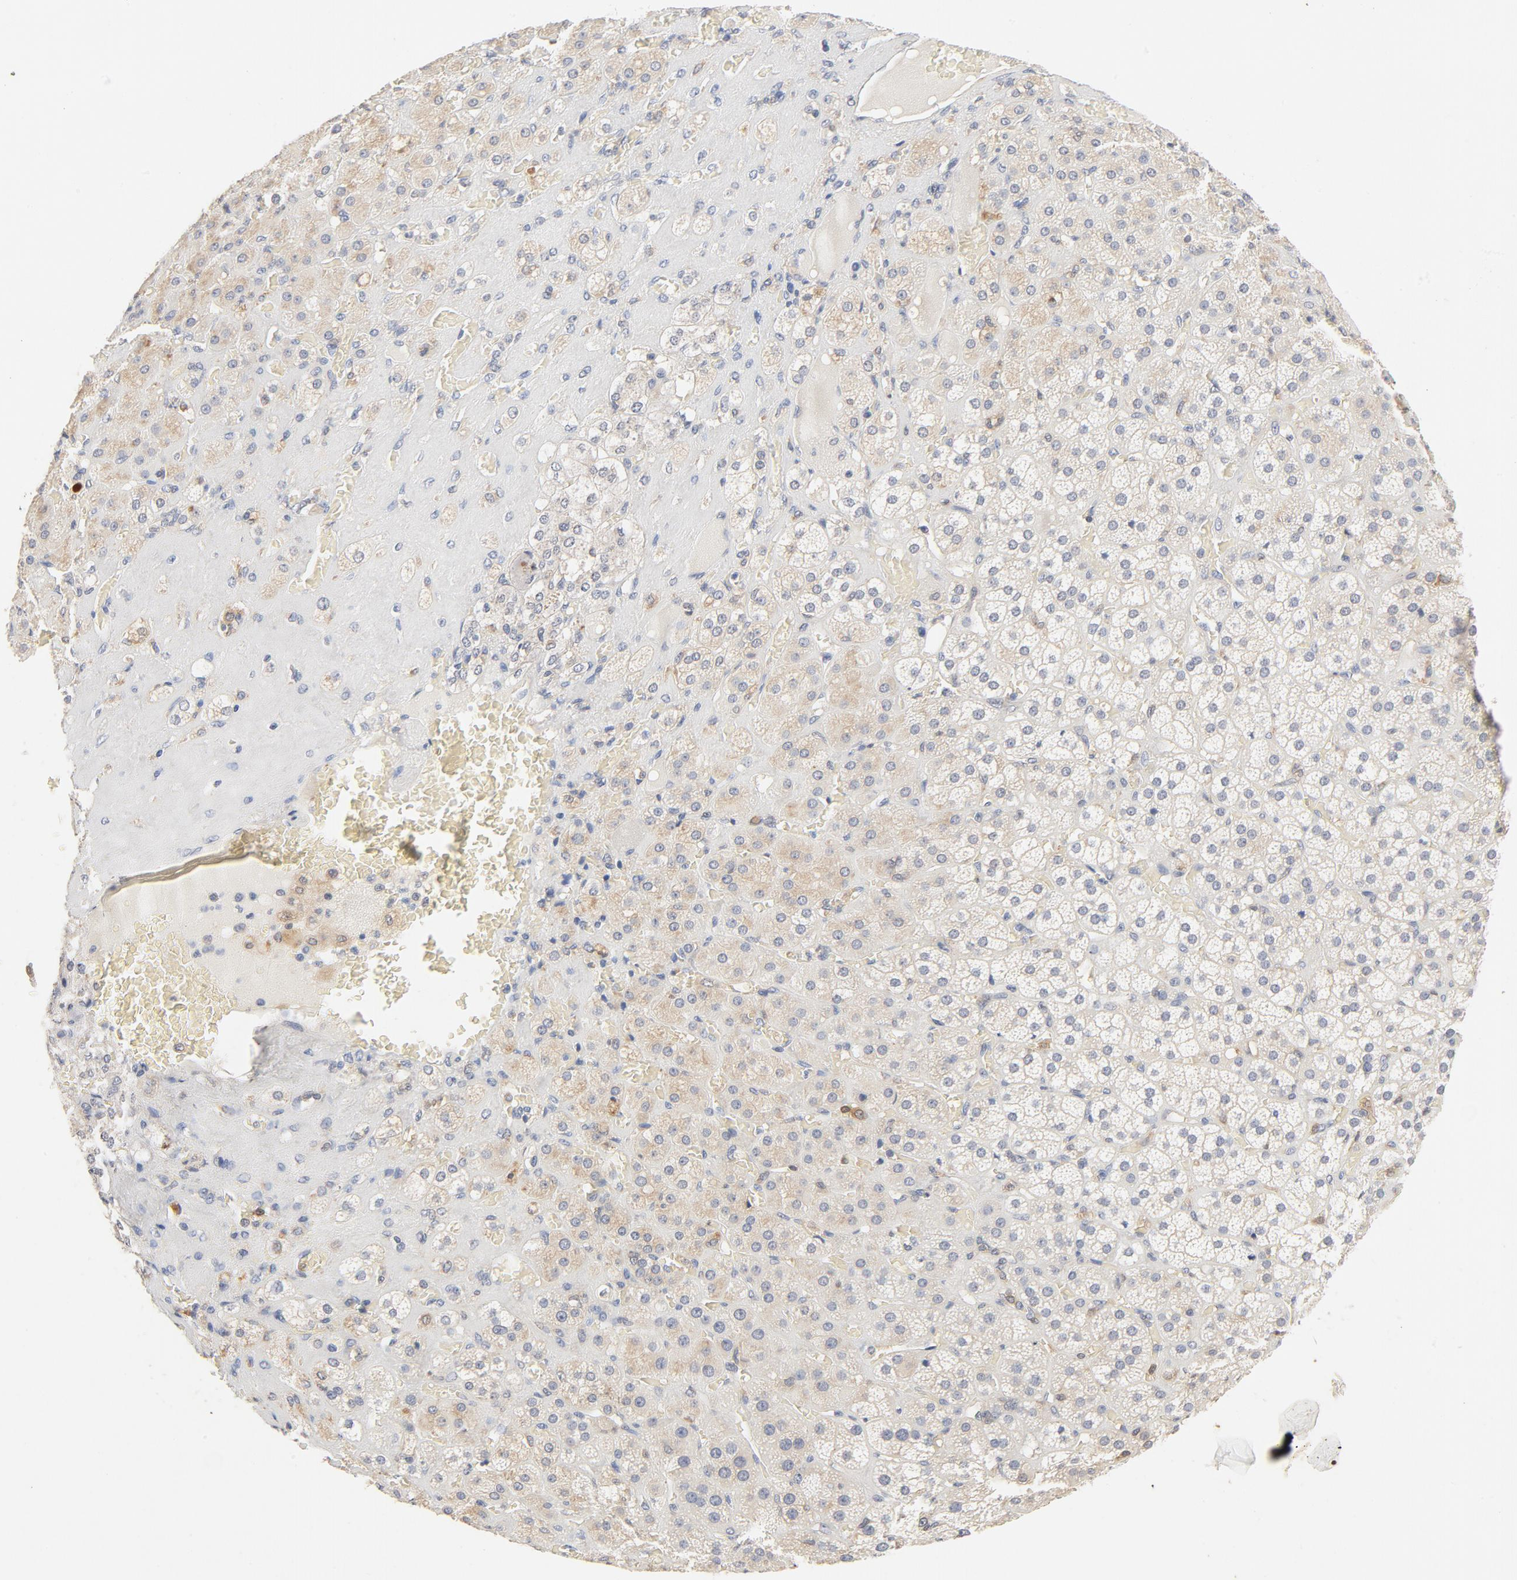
{"staining": {"intensity": "weak", "quantity": "25%-75%", "location": "cytoplasmic/membranous"}, "tissue": "adrenal gland", "cell_type": "Glandular cells", "image_type": "normal", "snomed": [{"axis": "morphology", "description": "Normal tissue, NOS"}, {"axis": "topography", "description": "Adrenal gland"}], "caption": "Immunohistochemical staining of normal human adrenal gland exhibits weak cytoplasmic/membranous protein expression in about 25%-75% of glandular cells. The staining was performed using DAB (3,3'-diaminobenzidine) to visualize the protein expression in brown, while the nuclei were stained in blue with hematoxylin (Magnification: 20x).", "gene": "STAT1", "patient": {"sex": "female", "age": 71}}